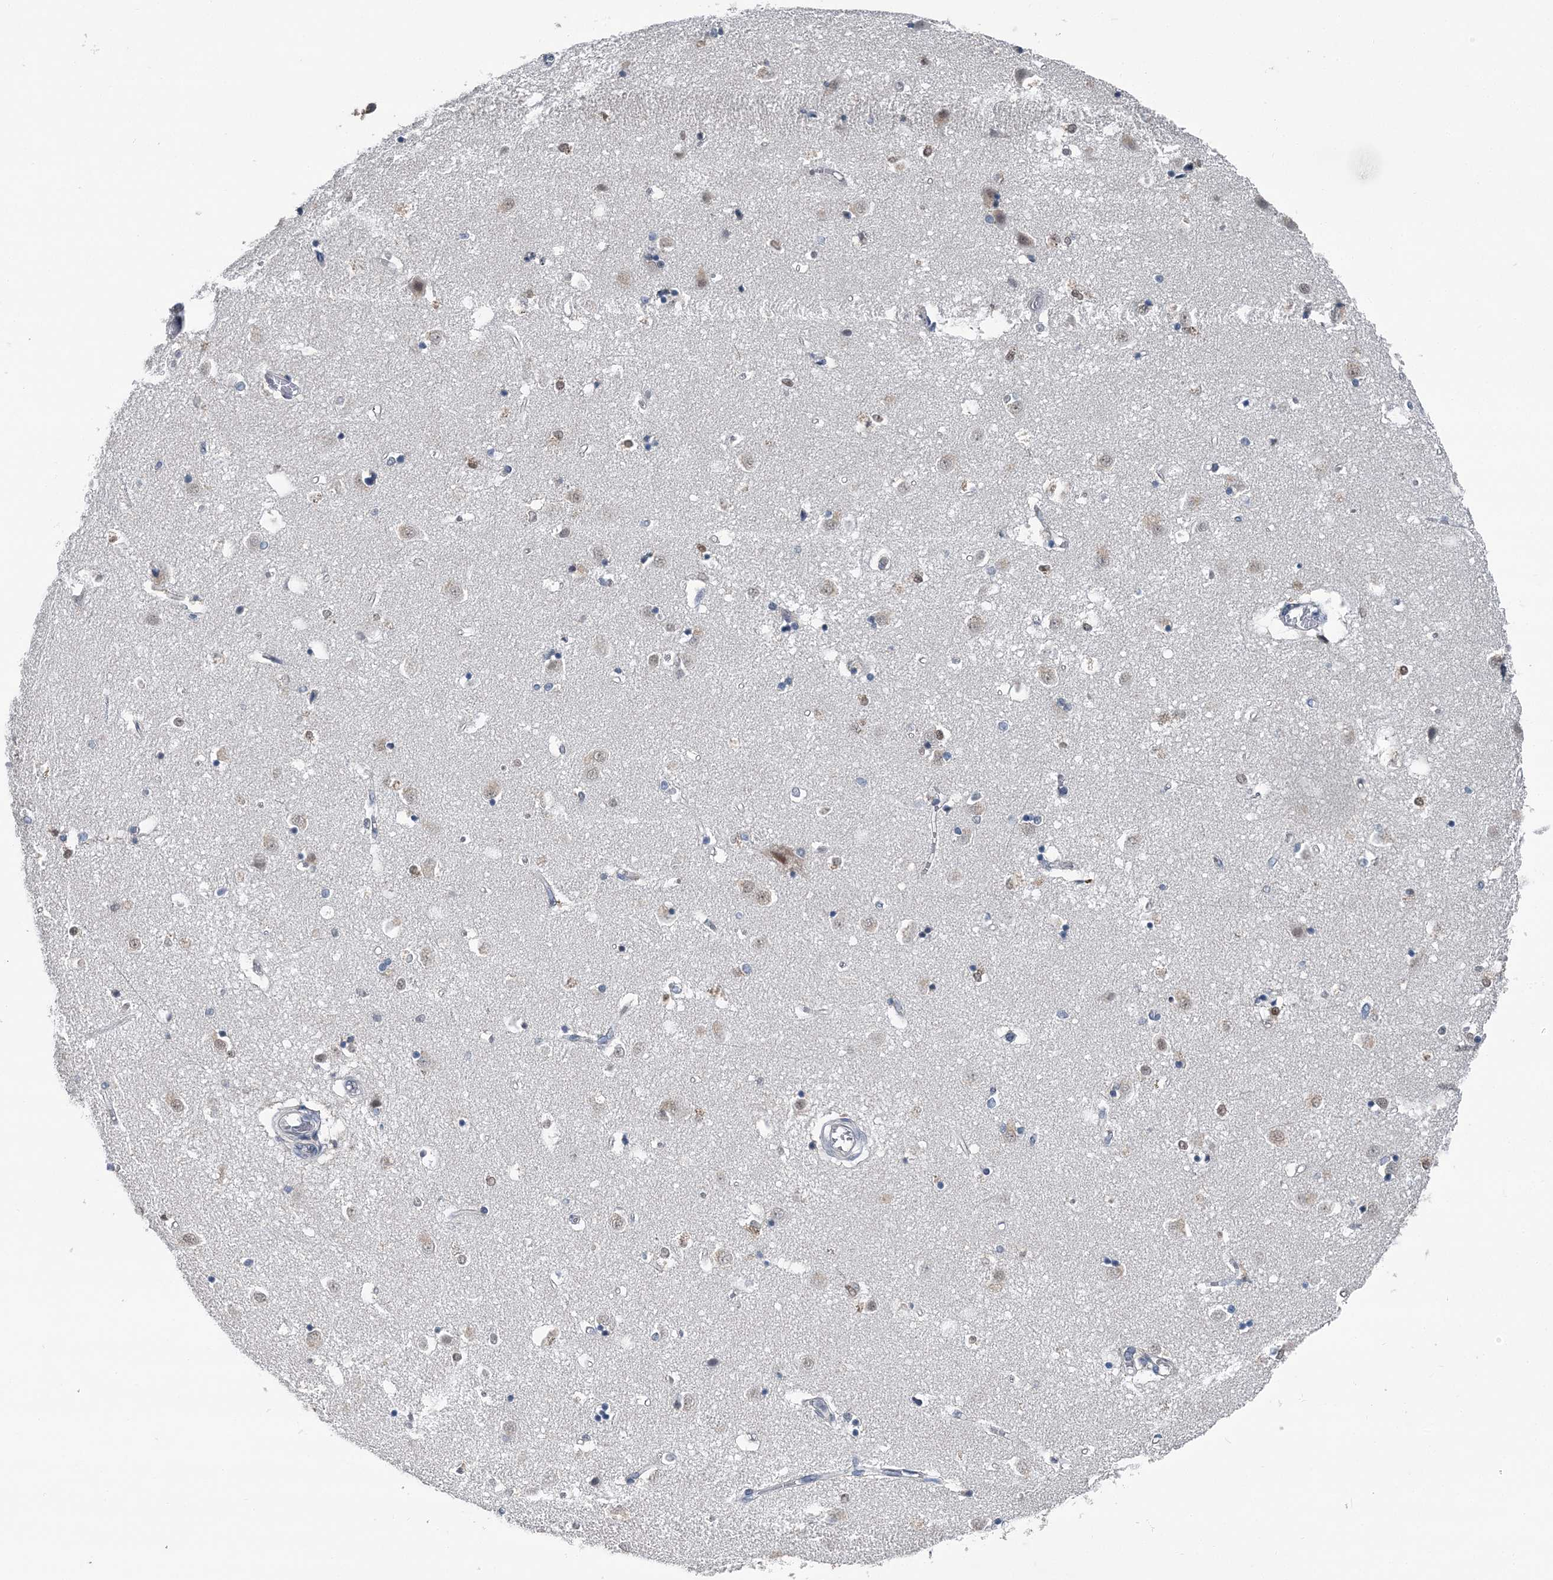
{"staining": {"intensity": "negative", "quantity": "none", "location": "none"}, "tissue": "caudate", "cell_type": "Glial cells", "image_type": "normal", "snomed": [{"axis": "morphology", "description": "Normal tissue, NOS"}, {"axis": "topography", "description": "Lateral ventricle wall"}], "caption": "This is an immunohistochemistry photomicrograph of unremarkable human caudate. There is no positivity in glial cells.", "gene": "HAT1", "patient": {"sex": "male", "age": 45}}